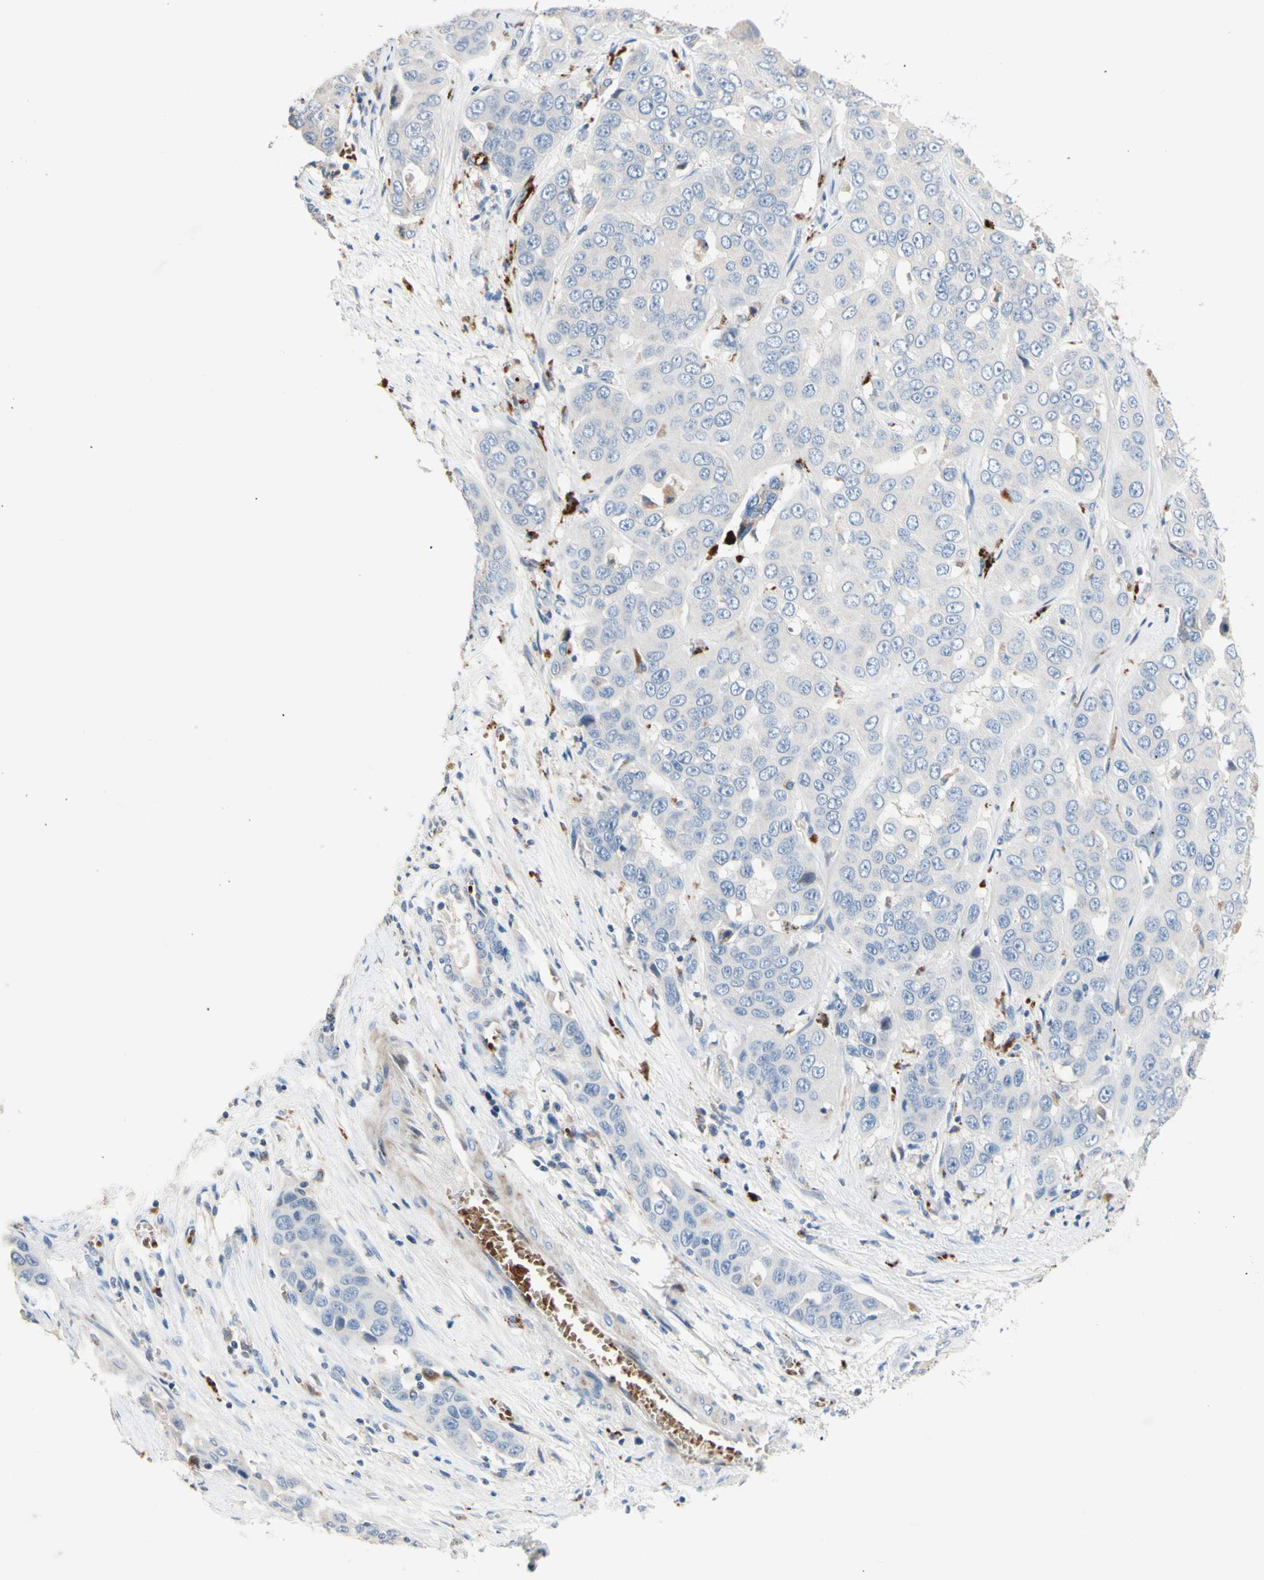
{"staining": {"intensity": "negative", "quantity": "none", "location": "none"}, "tissue": "liver cancer", "cell_type": "Tumor cells", "image_type": "cancer", "snomed": [{"axis": "morphology", "description": "Cholangiocarcinoma"}, {"axis": "topography", "description": "Liver"}], "caption": "Immunohistochemistry micrograph of neoplastic tissue: human liver cancer (cholangiocarcinoma) stained with DAB exhibits no significant protein expression in tumor cells. The staining is performed using DAB brown chromogen with nuclei counter-stained in using hematoxylin.", "gene": "CDON", "patient": {"sex": "female", "age": 52}}